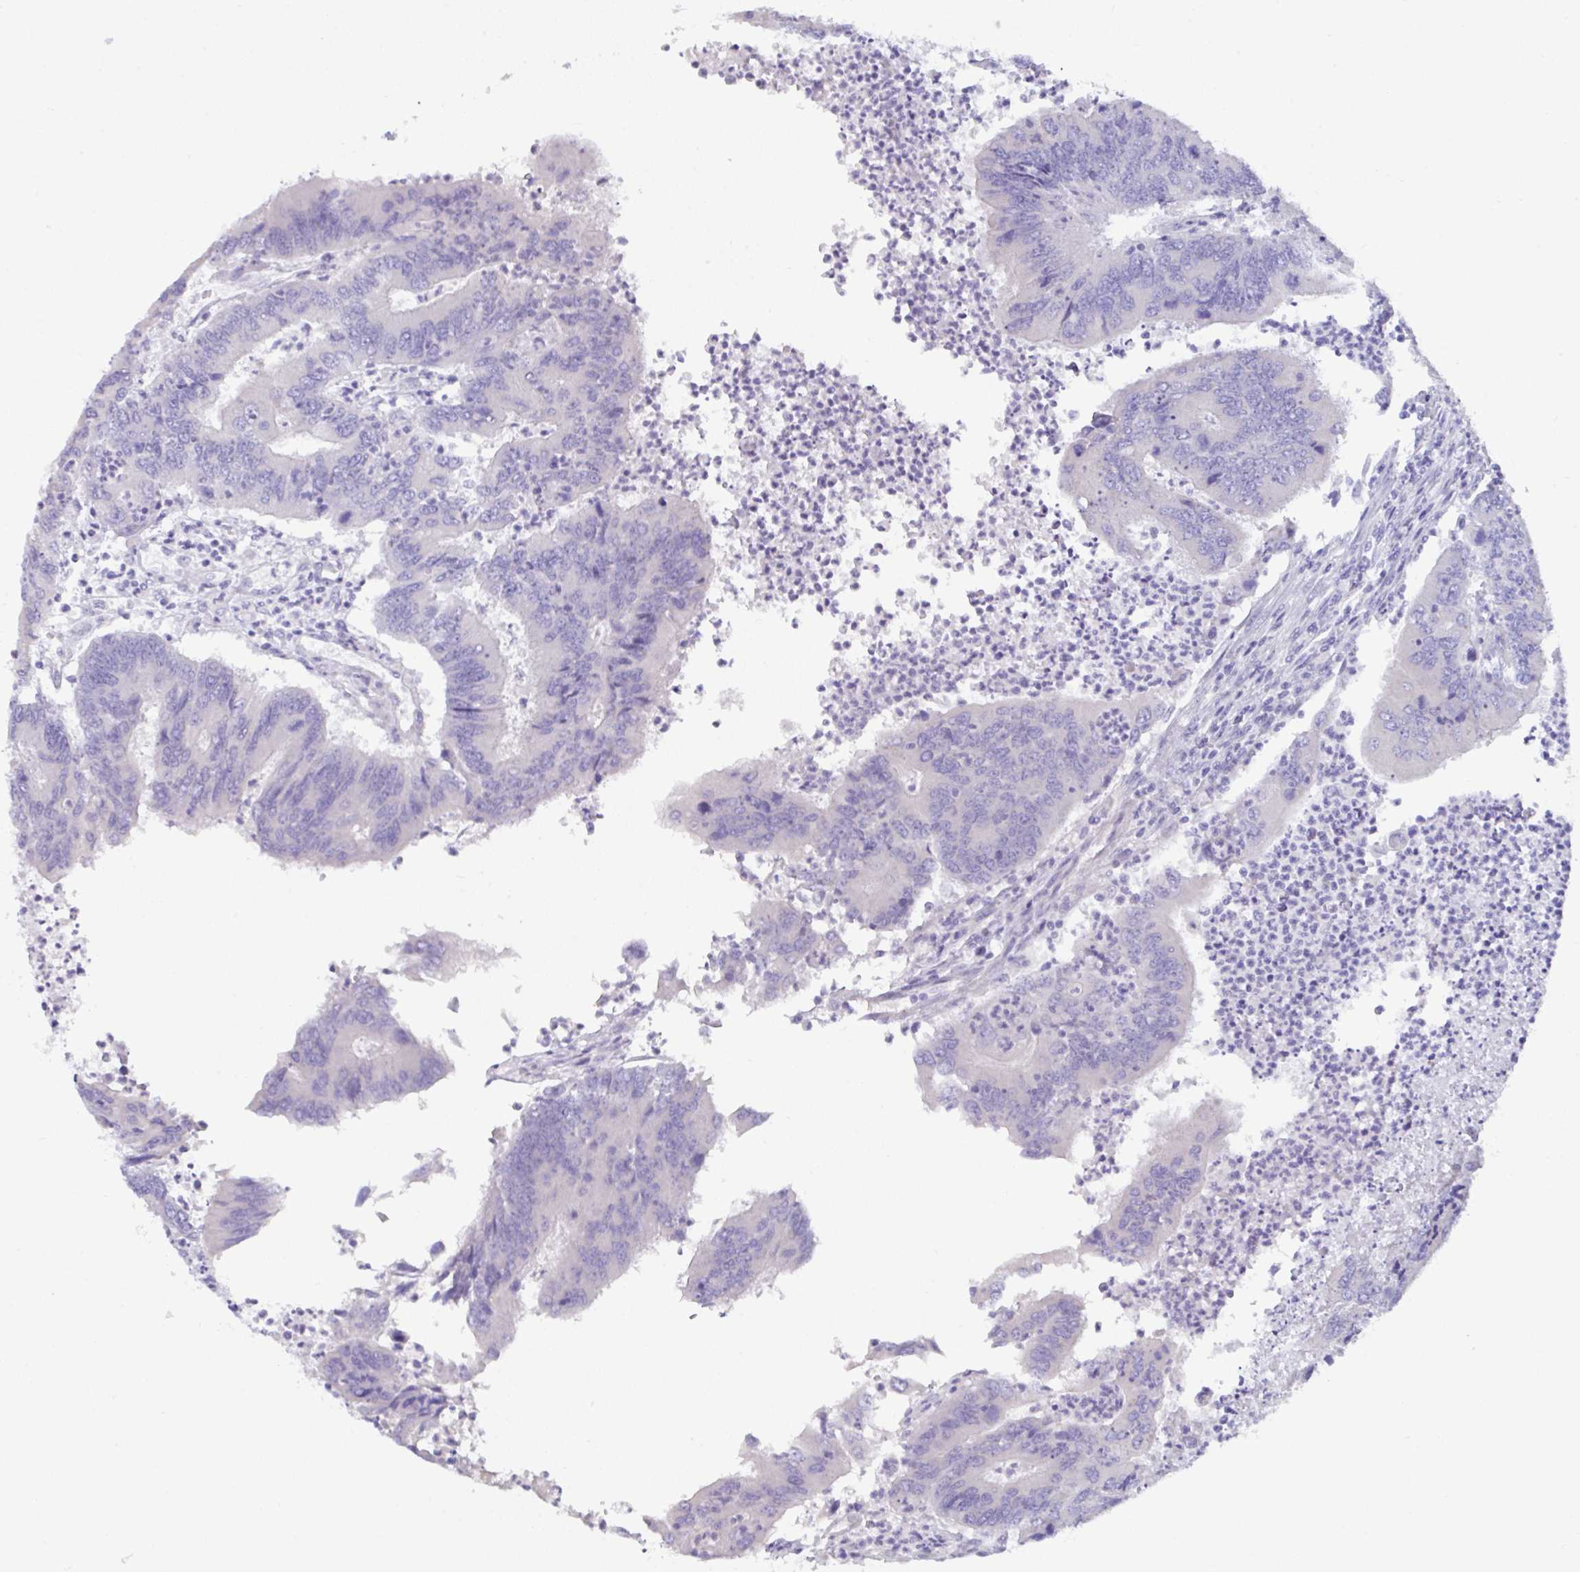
{"staining": {"intensity": "negative", "quantity": "none", "location": "none"}, "tissue": "colorectal cancer", "cell_type": "Tumor cells", "image_type": "cancer", "snomed": [{"axis": "morphology", "description": "Adenocarcinoma, NOS"}, {"axis": "topography", "description": "Colon"}], "caption": "Human colorectal adenocarcinoma stained for a protein using immunohistochemistry (IHC) exhibits no expression in tumor cells.", "gene": "MED11", "patient": {"sex": "female", "age": 67}}